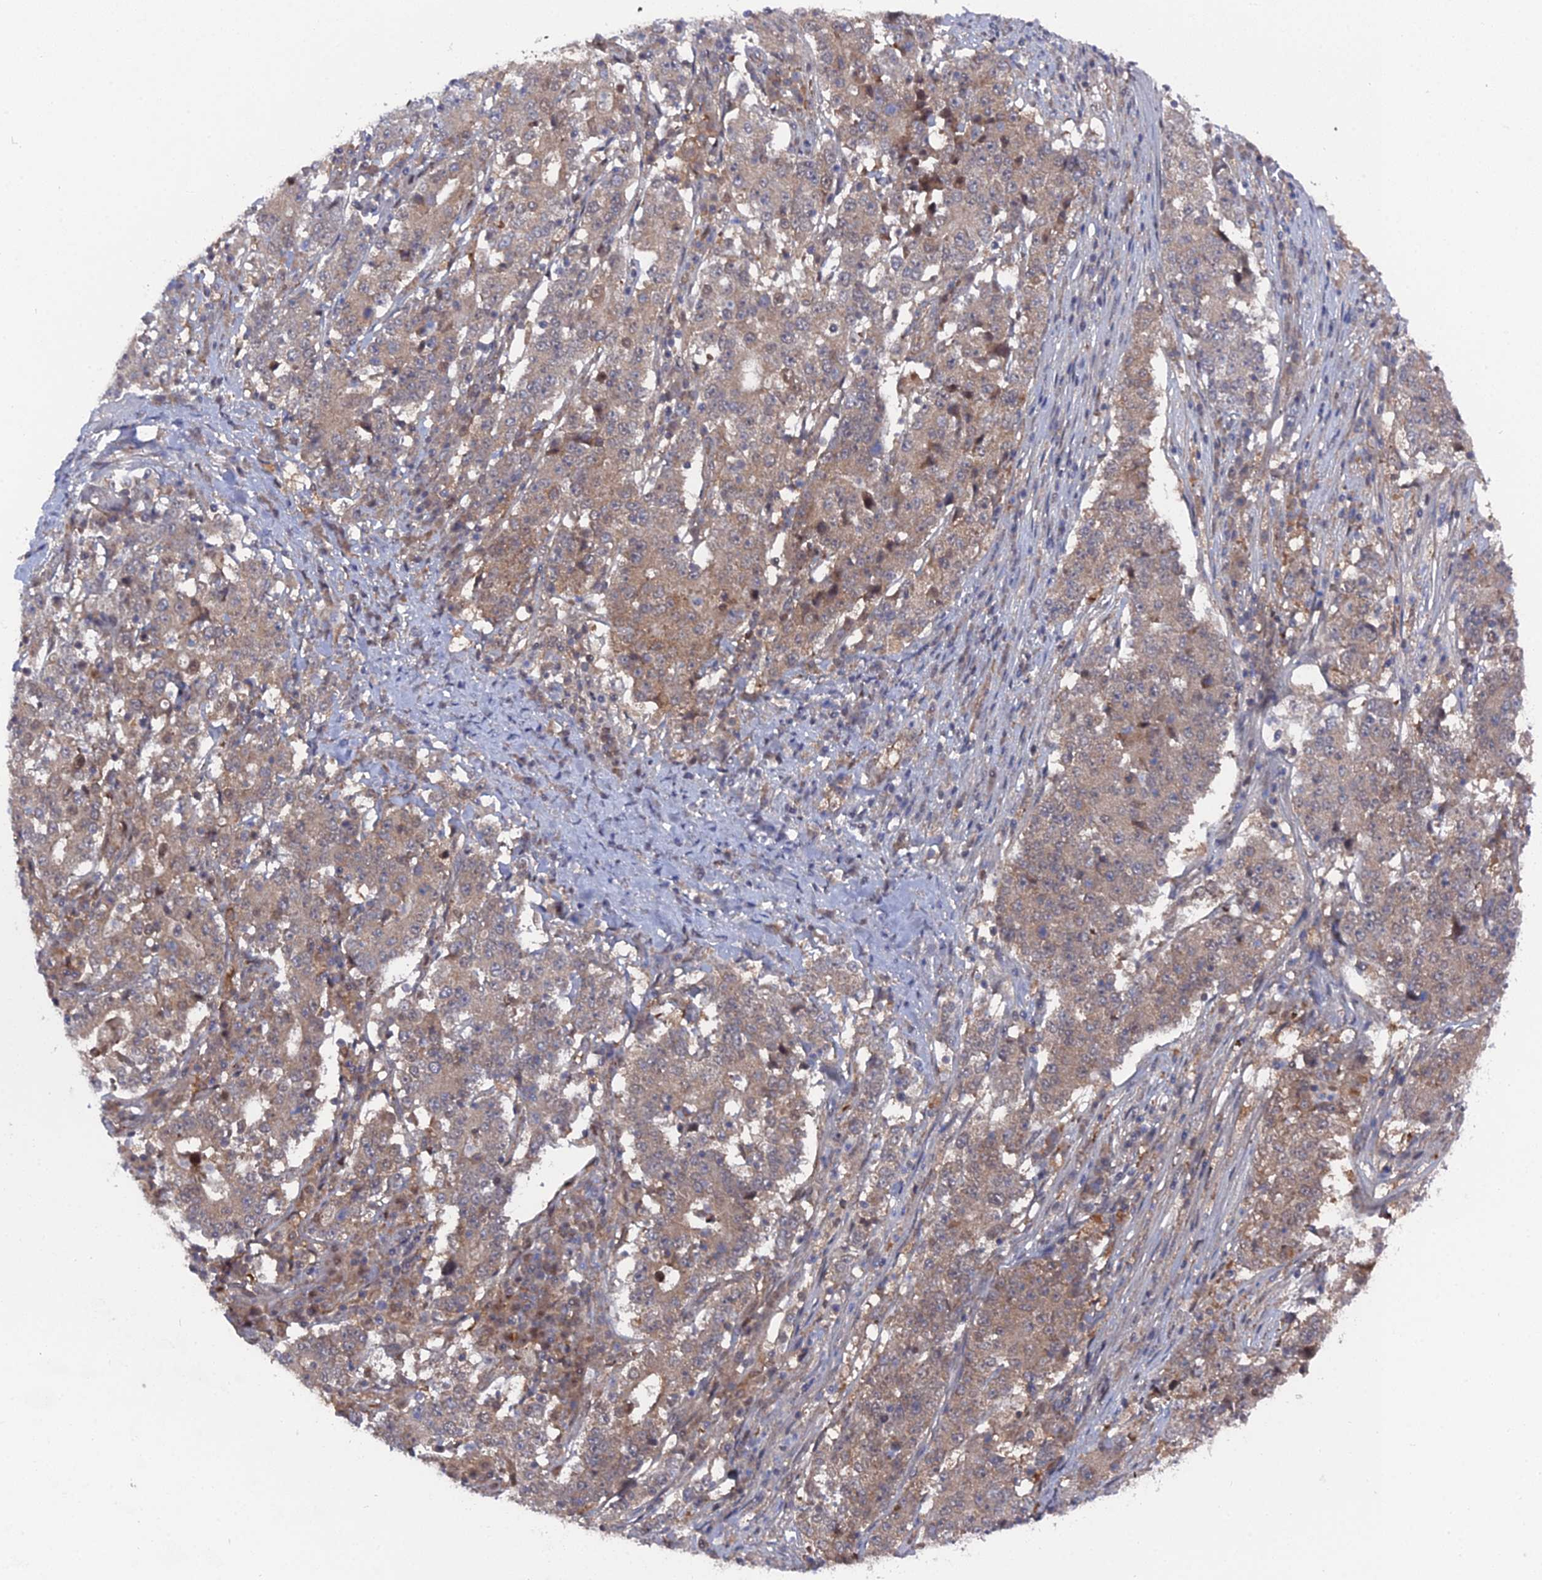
{"staining": {"intensity": "weak", "quantity": "25%-75%", "location": "cytoplasmic/membranous"}, "tissue": "stomach cancer", "cell_type": "Tumor cells", "image_type": "cancer", "snomed": [{"axis": "morphology", "description": "Adenocarcinoma, NOS"}, {"axis": "topography", "description": "Stomach"}], "caption": "Immunohistochemical staining of adenocarcinoma (stomach) shows low levels of weak cytoplasmic/membranous protein expression in about 25%-75% of tumor cells.", "gene": "UNC5D", "patient": {"sex": "male", "age": 59}}